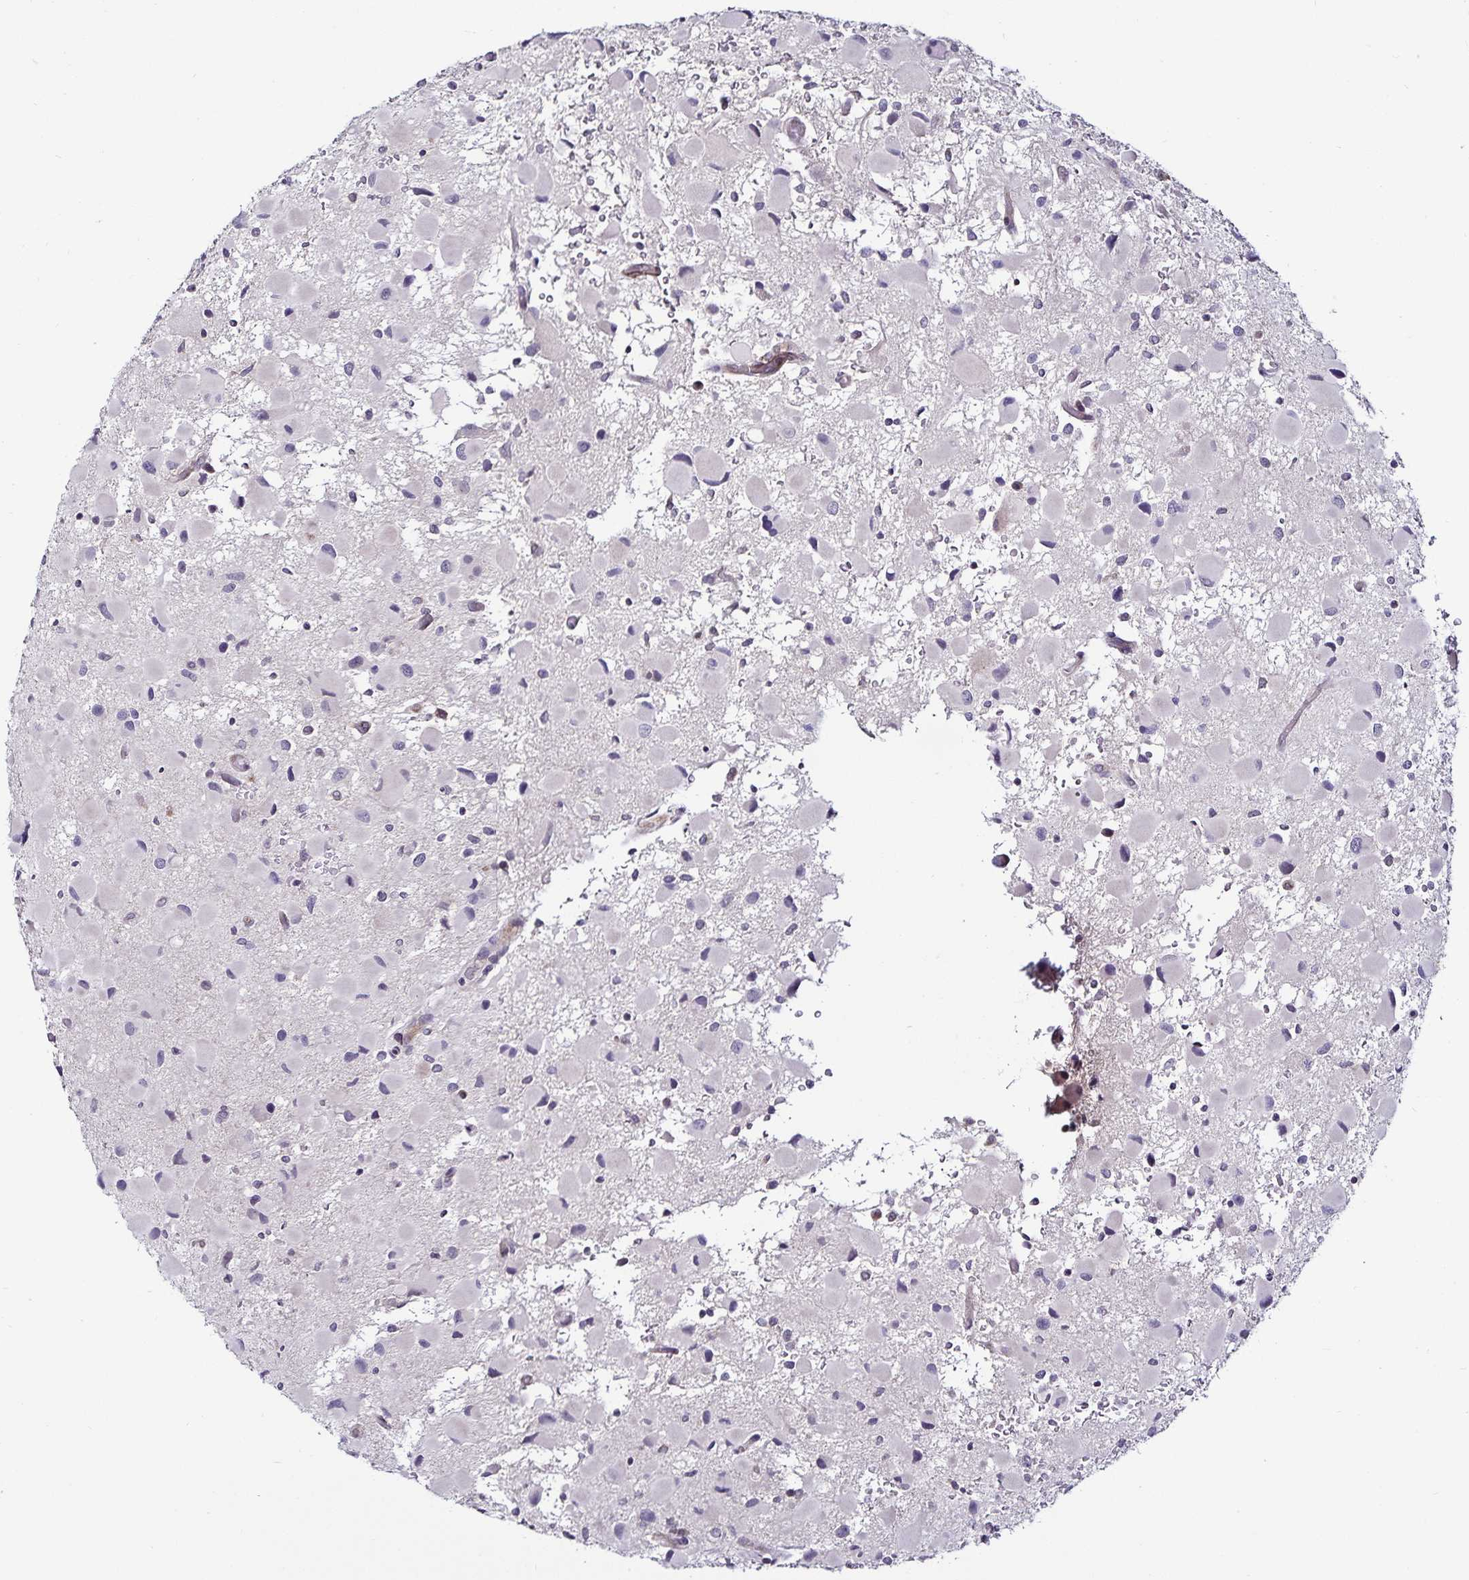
{"staining": {"intensity": "negative", "quantity": "none", "location": "none"}, "tissue": "glioma", "cell_type": "Tumor cells", "image_type": "cancer", "snomed": [{"axis": "morphology", "description": "Glioma, malignant, Low grade"}, {"axis": "topography", "description": "Brain"}], "caption": "This micrograph is of malignant glioma (low-grade) stained with immunohistochemistry to label a protein in brown with the nuclei are counter-stained blue. There is no expression in tumor cells. (Immunohistochemistry, brightfield microscopy, high magnification).", "gene": "ACSL5", "patient": {"sex": "female", "age": 32}}